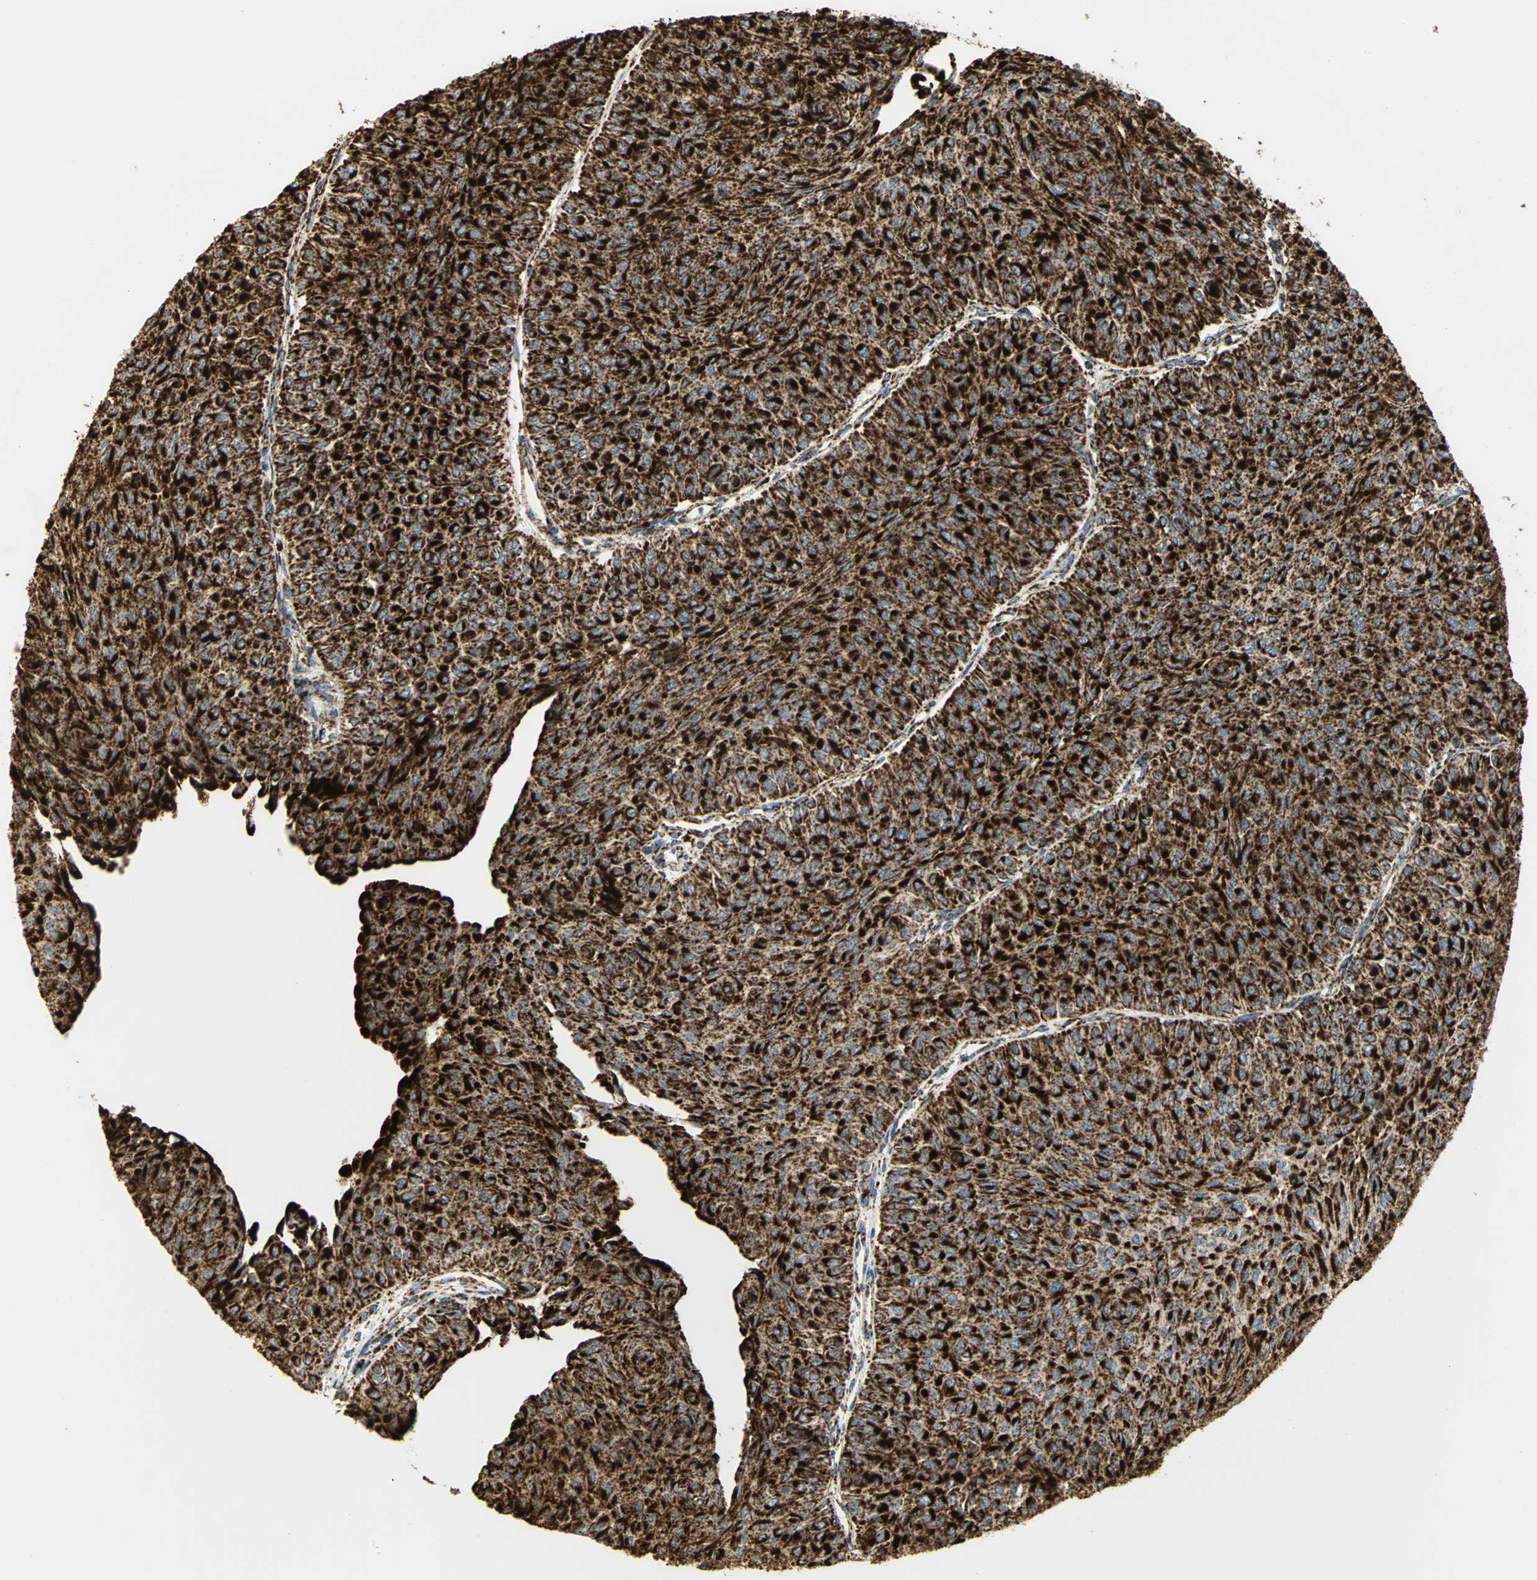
{"staining": {"intensity": "strong", "quantity": ">75%", "location": "cytoplasmic/membranous"}, "tissue": "urothelial cancer", "cell_type": "Tumor cells", "image_type": "cancer", "snomed": [{"axis": "morphology", "description": "Urothelial carcinoma, Low grade"}, {"axis": "topography", "description": "Urinary bladder"}], "caption": "This image shows IHC staining of human low-grade urothelial carcinoma, with high strong cytoplasmic/membranous expression in approximately >75% of tumor cells.", "gene": "VDAC1", "patient": {"sex": "male", "age": 78}}